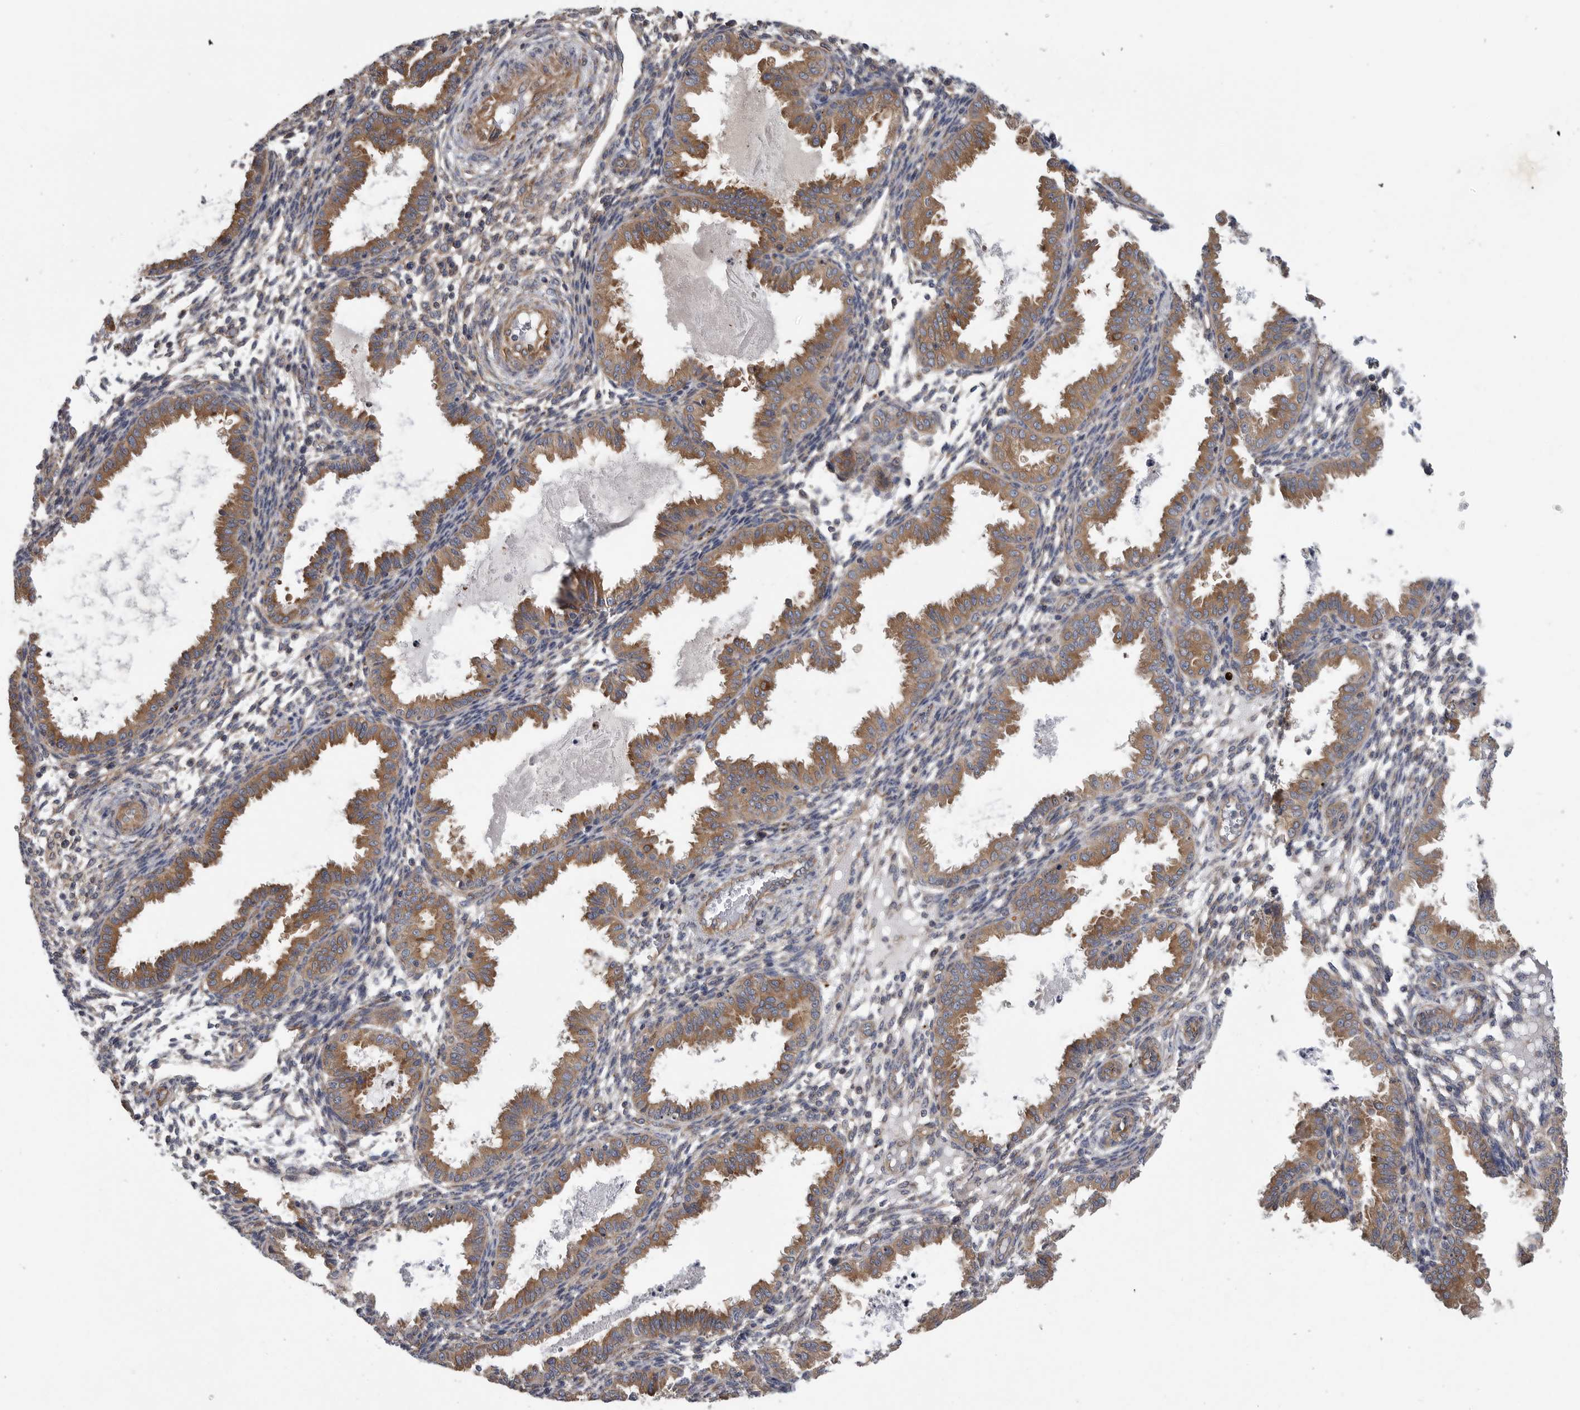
{"staining": {"intensity": "weak", "quantity": "<25%", "location": "cytoplasmic/membranous"}, "tissue": "endometrium", "cell_type": "Cells in endometrial stroma", "image_type": "normal", "snomed": [{"axis": "morphology", "description": "Normal tissue, NOS"}, {"axis": "topography", "description": "Endometrium"}], "caption": "An image of human endometrium is negative for staining in cells in endometrial stroma. Brightfield microscopy of IHC stained with DAB (3,3'-diaminobenzidine) (brown) and hematoxylin (blue), captured at high magnification.", "gene": "OXR1", "patient": {"sex": "female", "age": 33}}